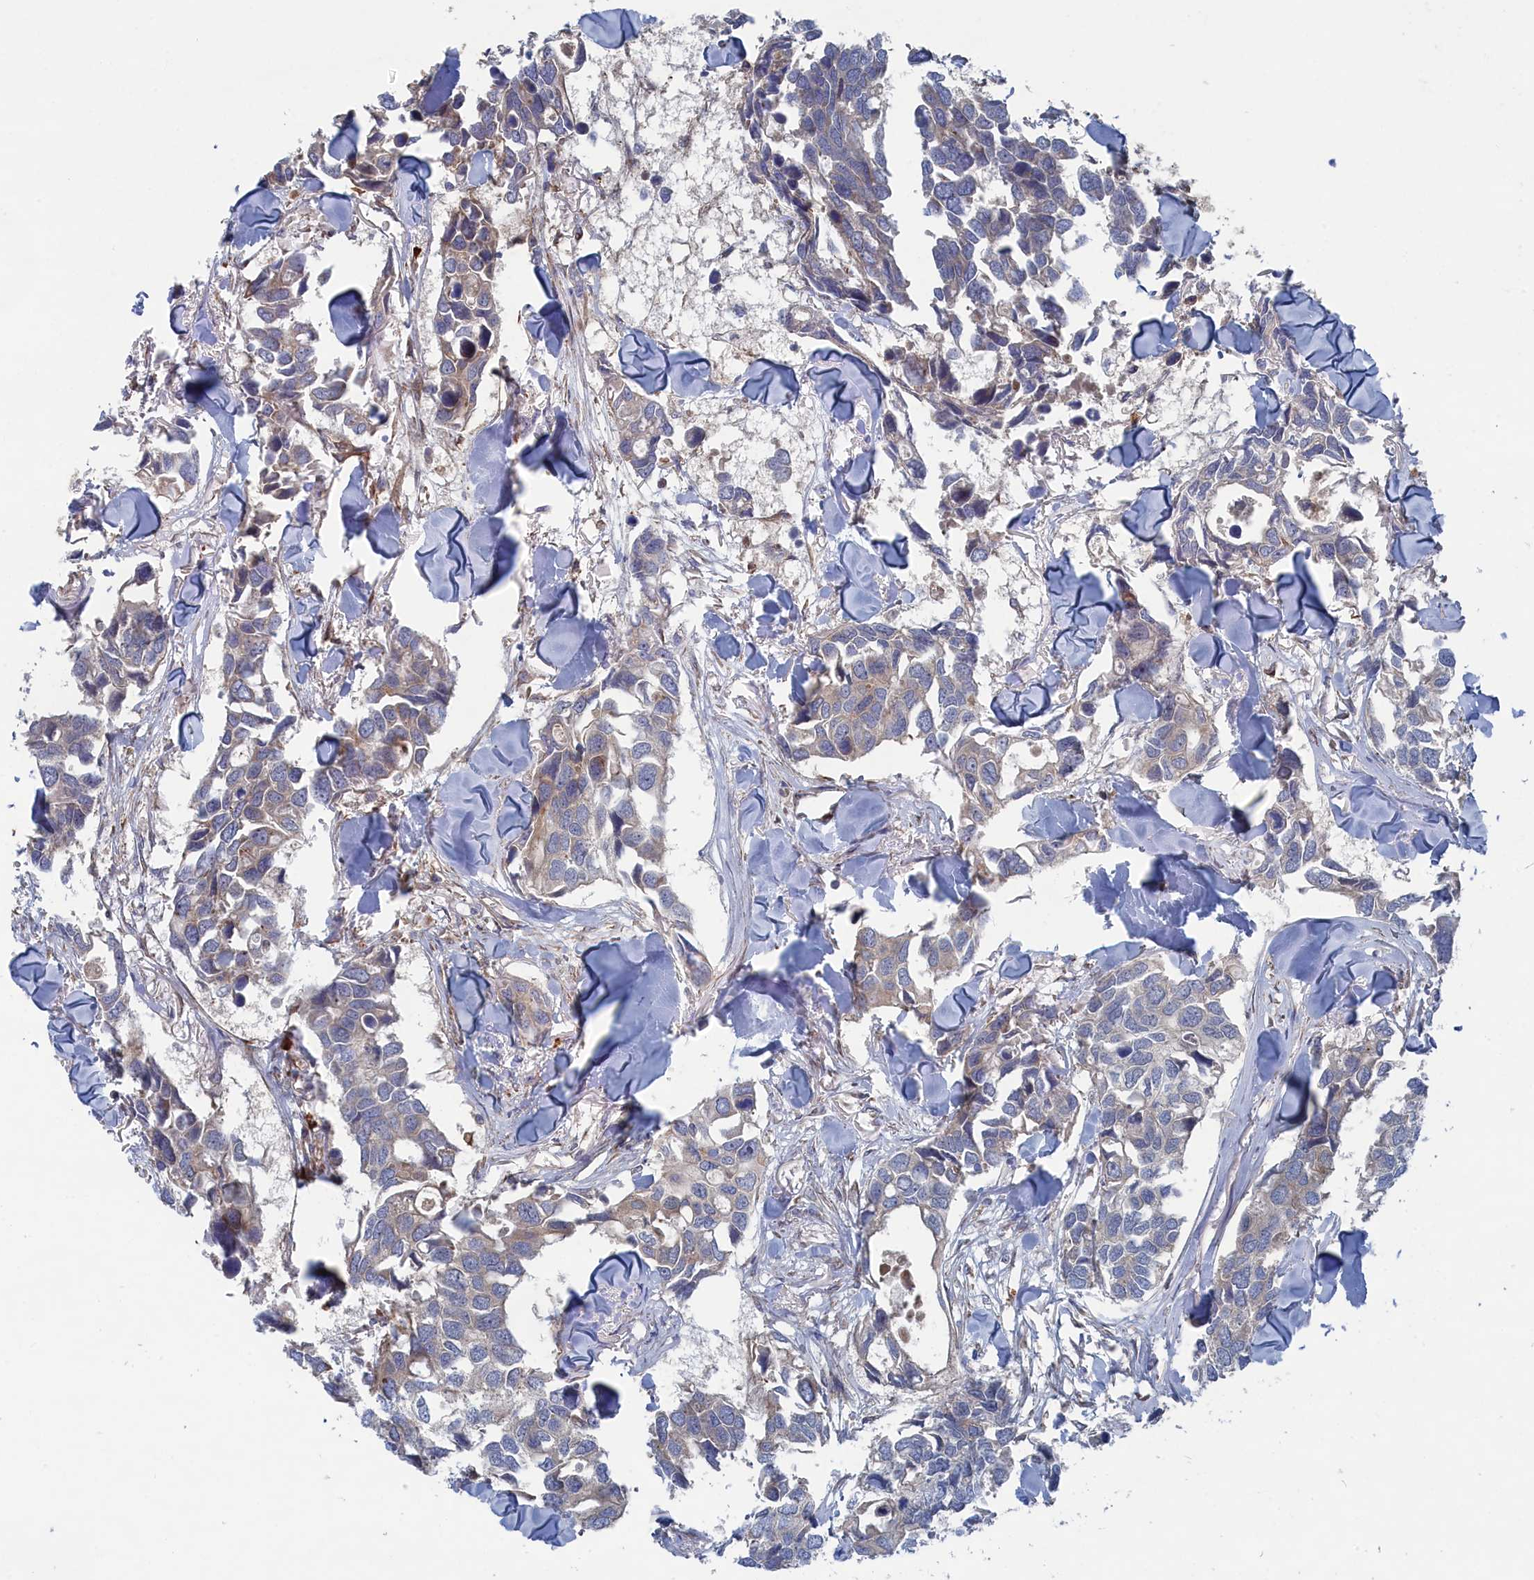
{"staining": {"intensity": "weak", "quantity": "<25%", "location": "cytoplasmic/membranous"}, "tissue": "breast cancer", "cell_type": "Tumor cells", "image_type": "cancer", "snomed": [{"axis": "morphology", "description": "Duct carcinoma"}, {"axis": "topography", "description": "Breast"}], "caption": "Immunohistochemistry photomicrograph of neoplastic tissue: breast cancer stained with DAB demonstrates no significant protein positivity in tumor cells.", "gene": "FILIP1L", "patient": {"sex": "female", "age": 83}}